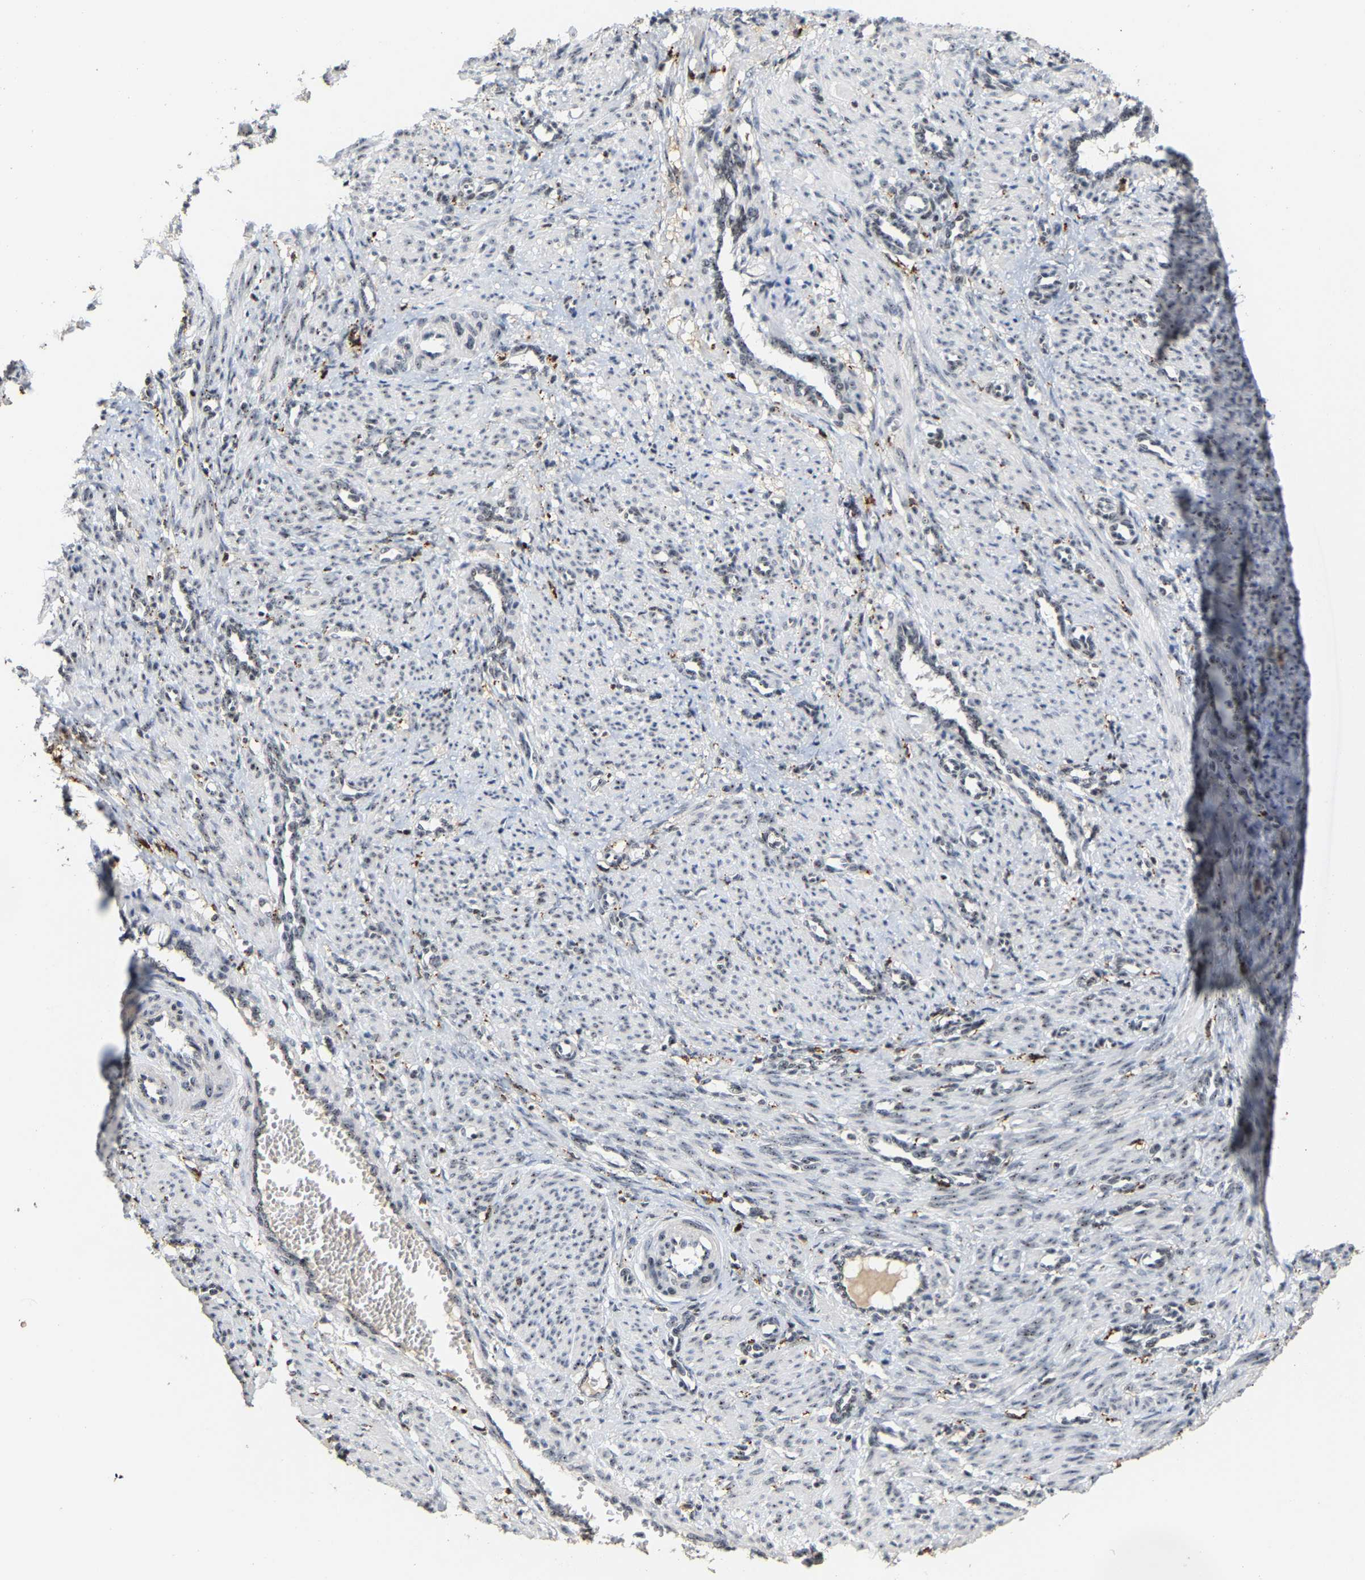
{"staining": {"intensity": "weak", "quantity": "25%-75%", "location": "nuclear"}, "tissue": "smooth muscle", "cell_type": "Smooth muscle cells", "image_type": "normal", "snomed": [{"axis": "morphology", "description": "Normal tissue, NOS"}, {"axis": "topography", "description": "Endometrium"}], "caption": "A micrograph showing weak nuclear expression in approximately 25%-75% of smooth muscle cells in normal smooth muscle, as visualized by brown immunohistochemical staining.", "gene": "NOP58", "patient": {"sex": "female", "age": 33}}